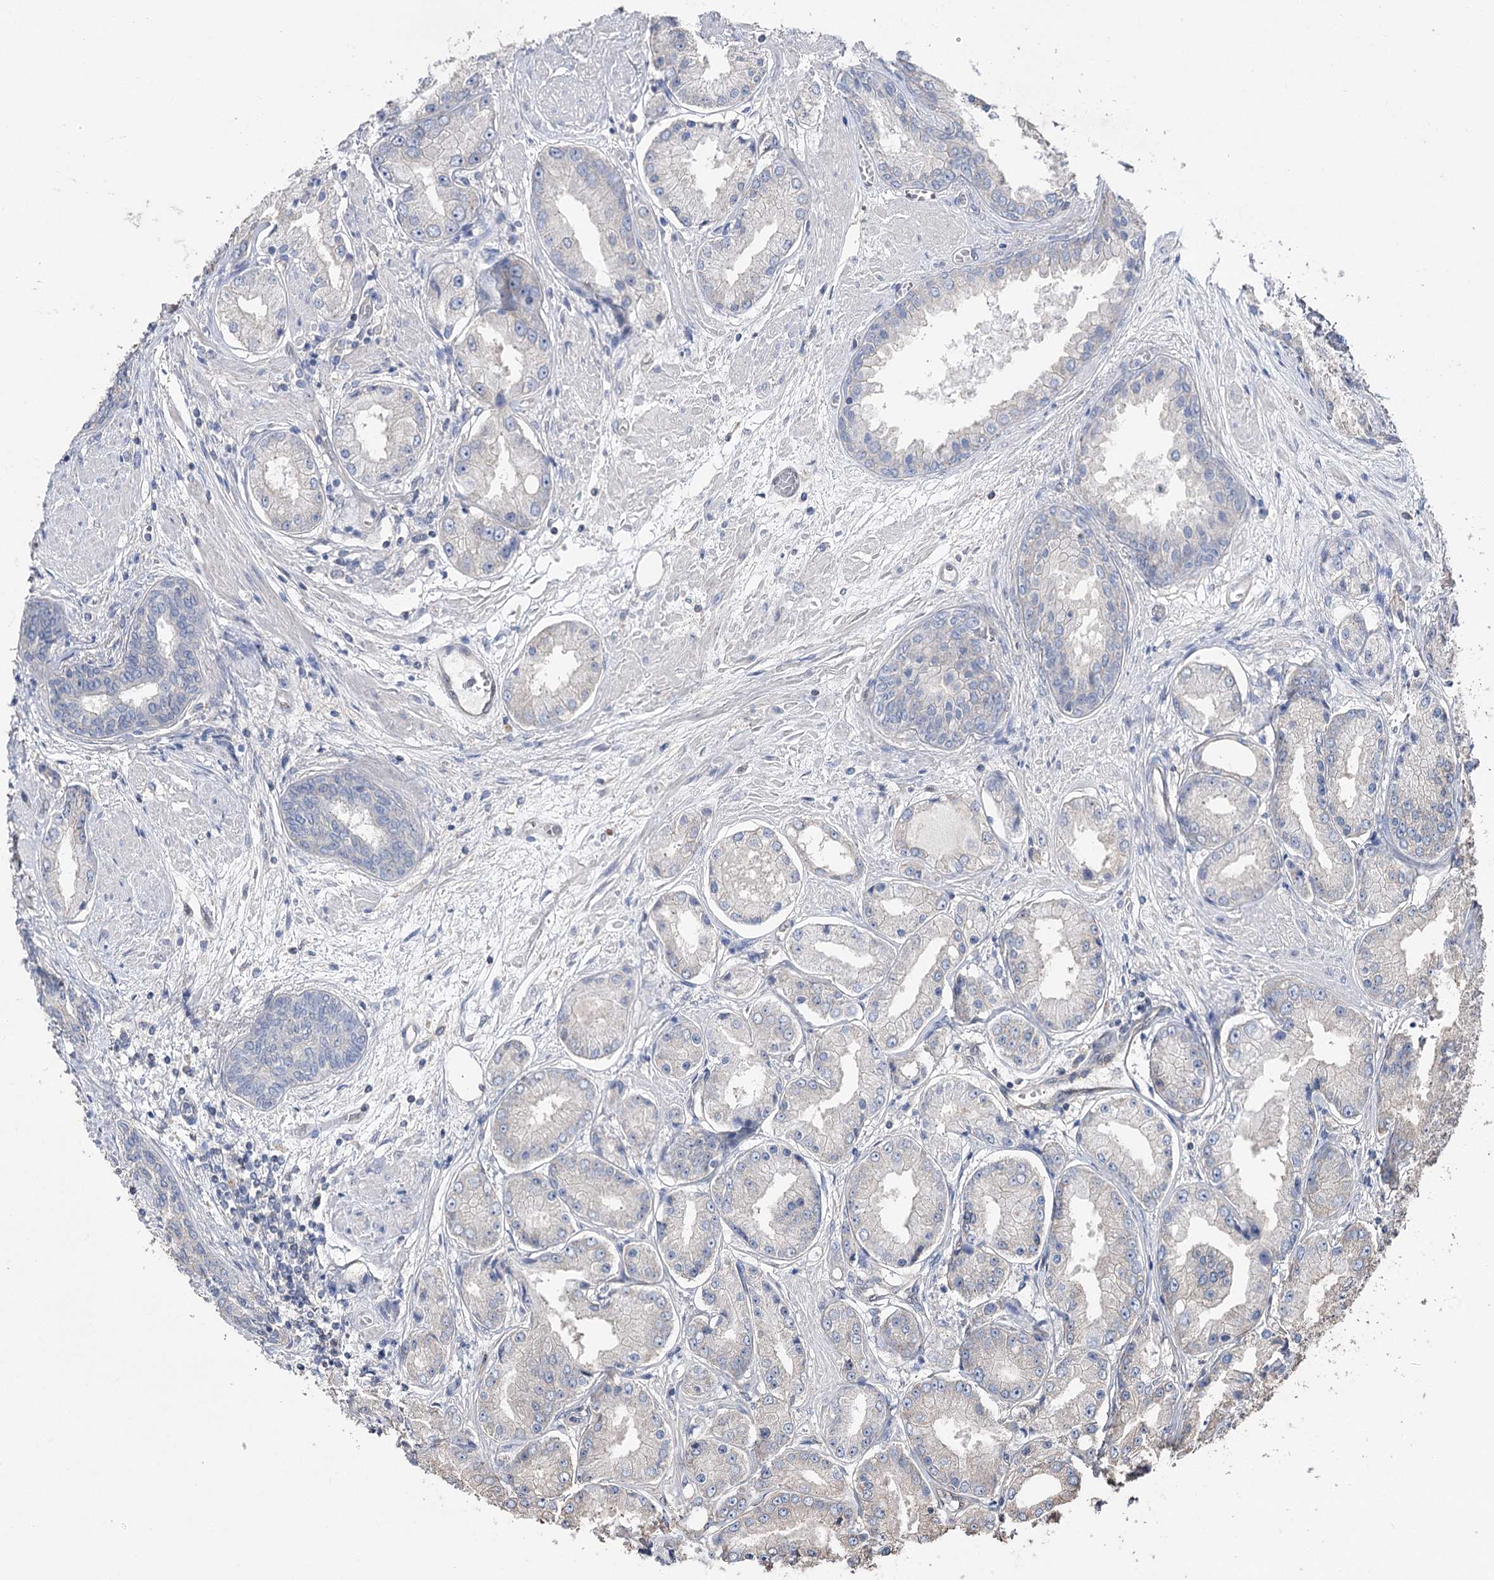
{"staining": {"intensity": "negative", "quantity": "none", "location": "none"}, "tissue": "prostate cancer", "cell_type": "Tumor cells", "image_type": "cancer", "snomed": [{"axis": "morphology", "description": "Adenocarcinoma, High grade"}, {"axis": "topography", "description": "Prostate"}], "caption": "A high-resolution micrograph shows IHC staining of prostate cancer (adenocarcinoma (high-grade)), which displays no significant positivity in tumor cells. (DAB IHC visualized using brightfield microscopy, high magnification).", "gene": "FAM13B", "patient": {"sex": "male", "age": 59}}